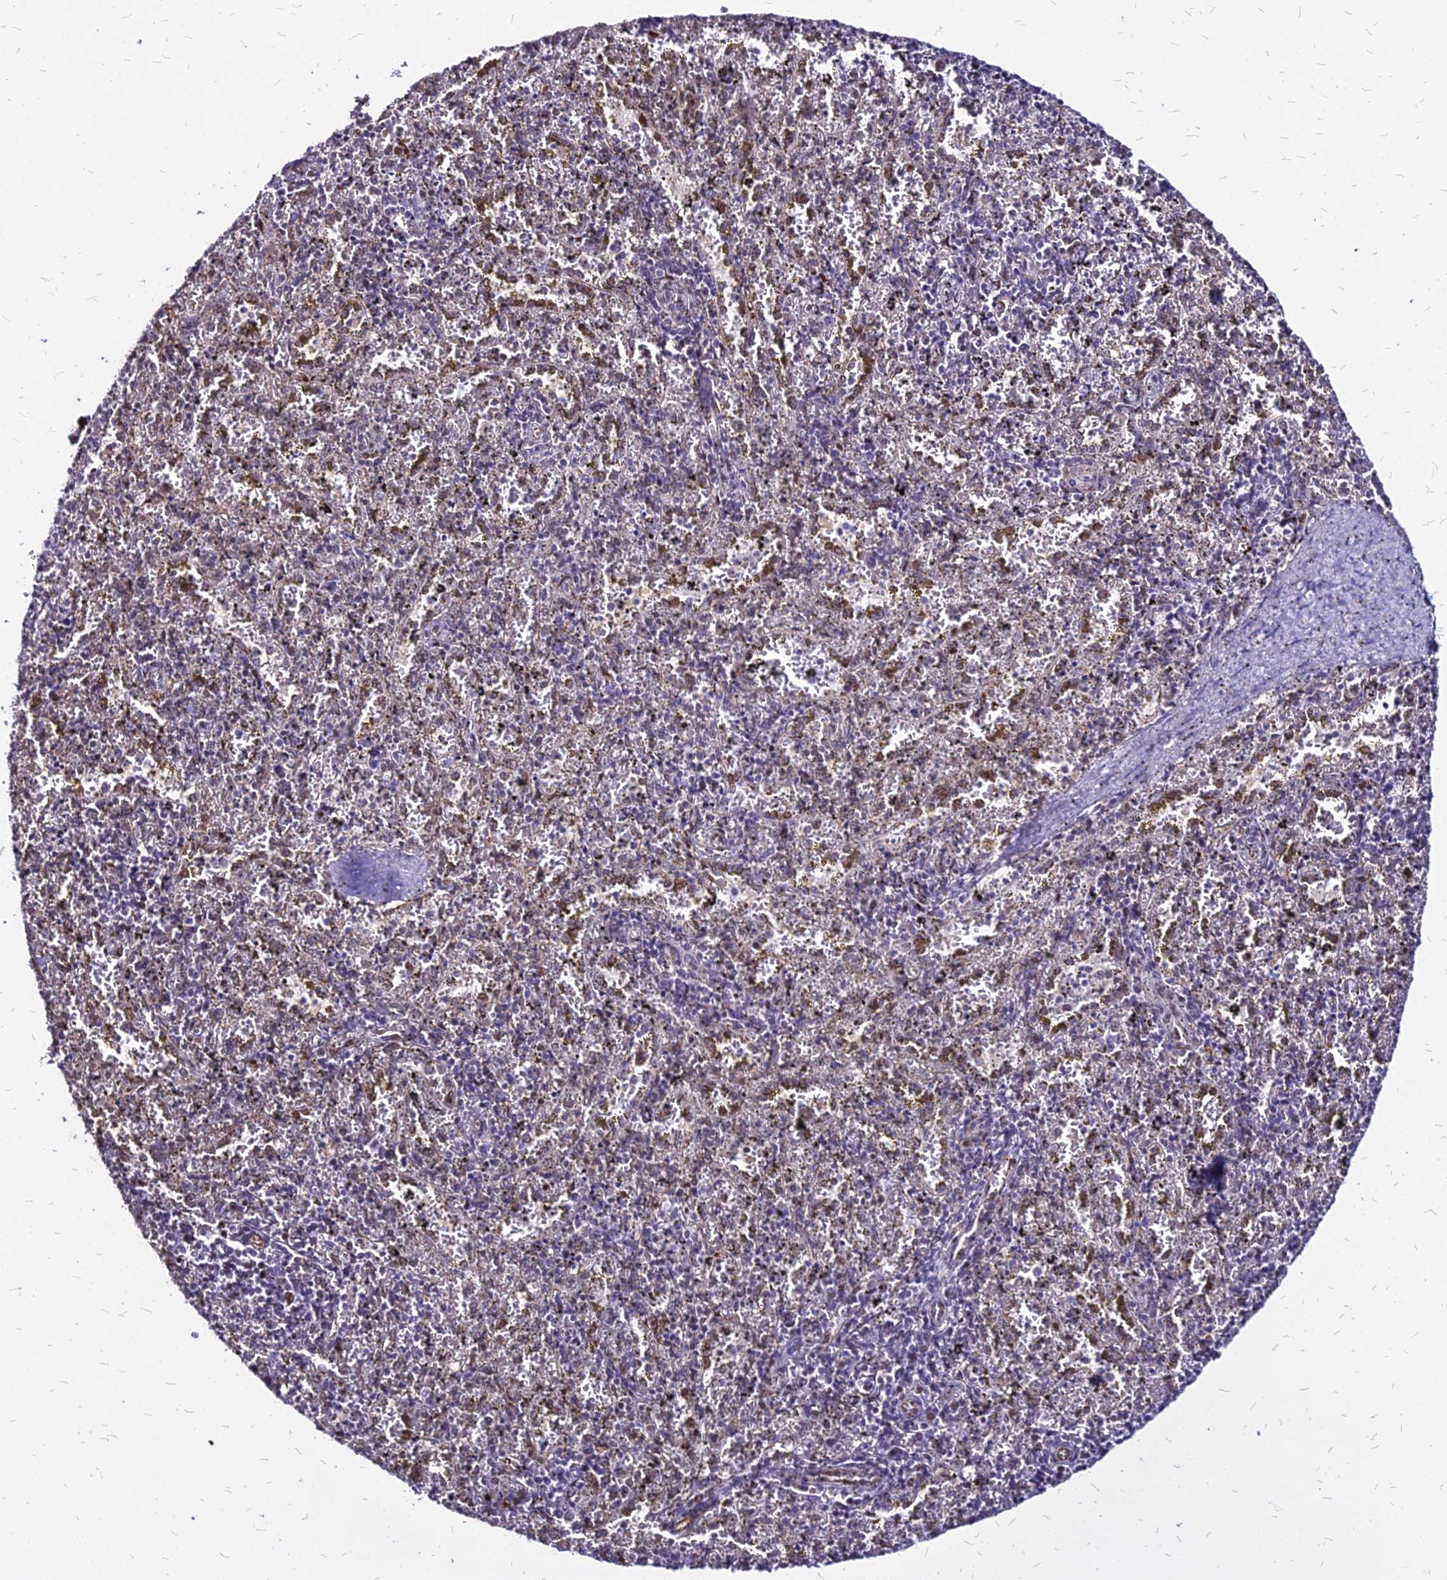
{"staining": {"intensity": "moderate", "quantity": "25%-75%", "location": "nuclear"}, "tissue": "spleen", "cell_type": "Cells in red pulp", "image_type": "normal", "snomed": [{"axis": "morphology", "description": "Normal tissue, NOS"}, {"axis": "topography", "description": "Spleen"}], "caption": "Cells in red pulp display medium levels of moderate nuclear staining in about 25%-75% of cells in benign human spleen.", "gene": "FDX2", "patient": {"sex": "male", "age": 11}}